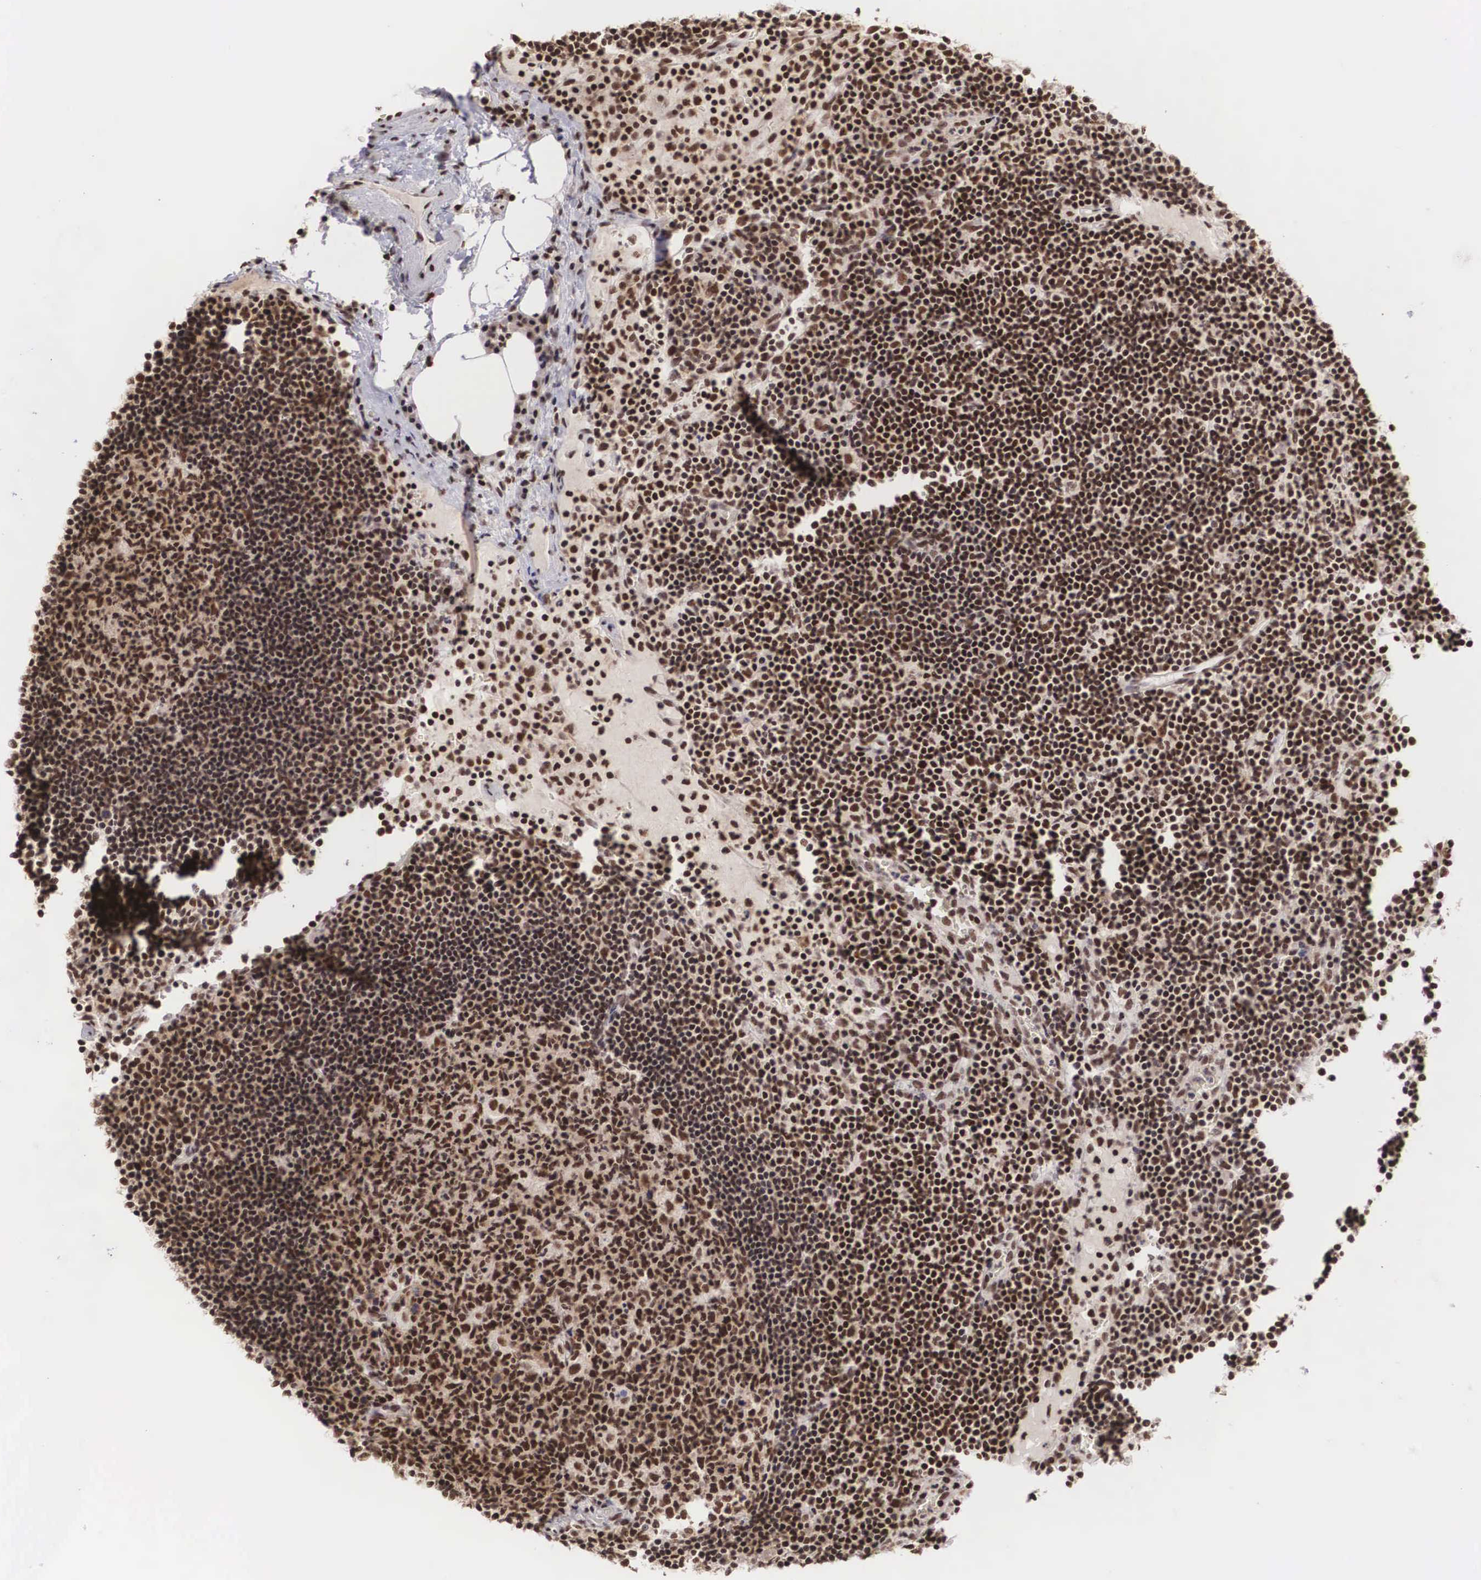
{"staining": {"intensity": "strong", "quantity": ">75%", "location": "nuclear"}, "tissue": "lymph node", "cell_type": "Germinal center cells", "image_type": "normal", "snomed": [{"axis": "morphology", "description": "Normal tissue, NOS"}, {"axis": "topography", "description": "Lymph node"}], "caption": "Strong nuclear protein staining is seen in about >75% of germinal center cells in lymph node. The staining was performed using DAB, with brown indicating positive protein expression. Nuclei are stained blue with hematoxylin.", "gene": "HTATSF1", "patient": {"sex": "male", "age": 54}}